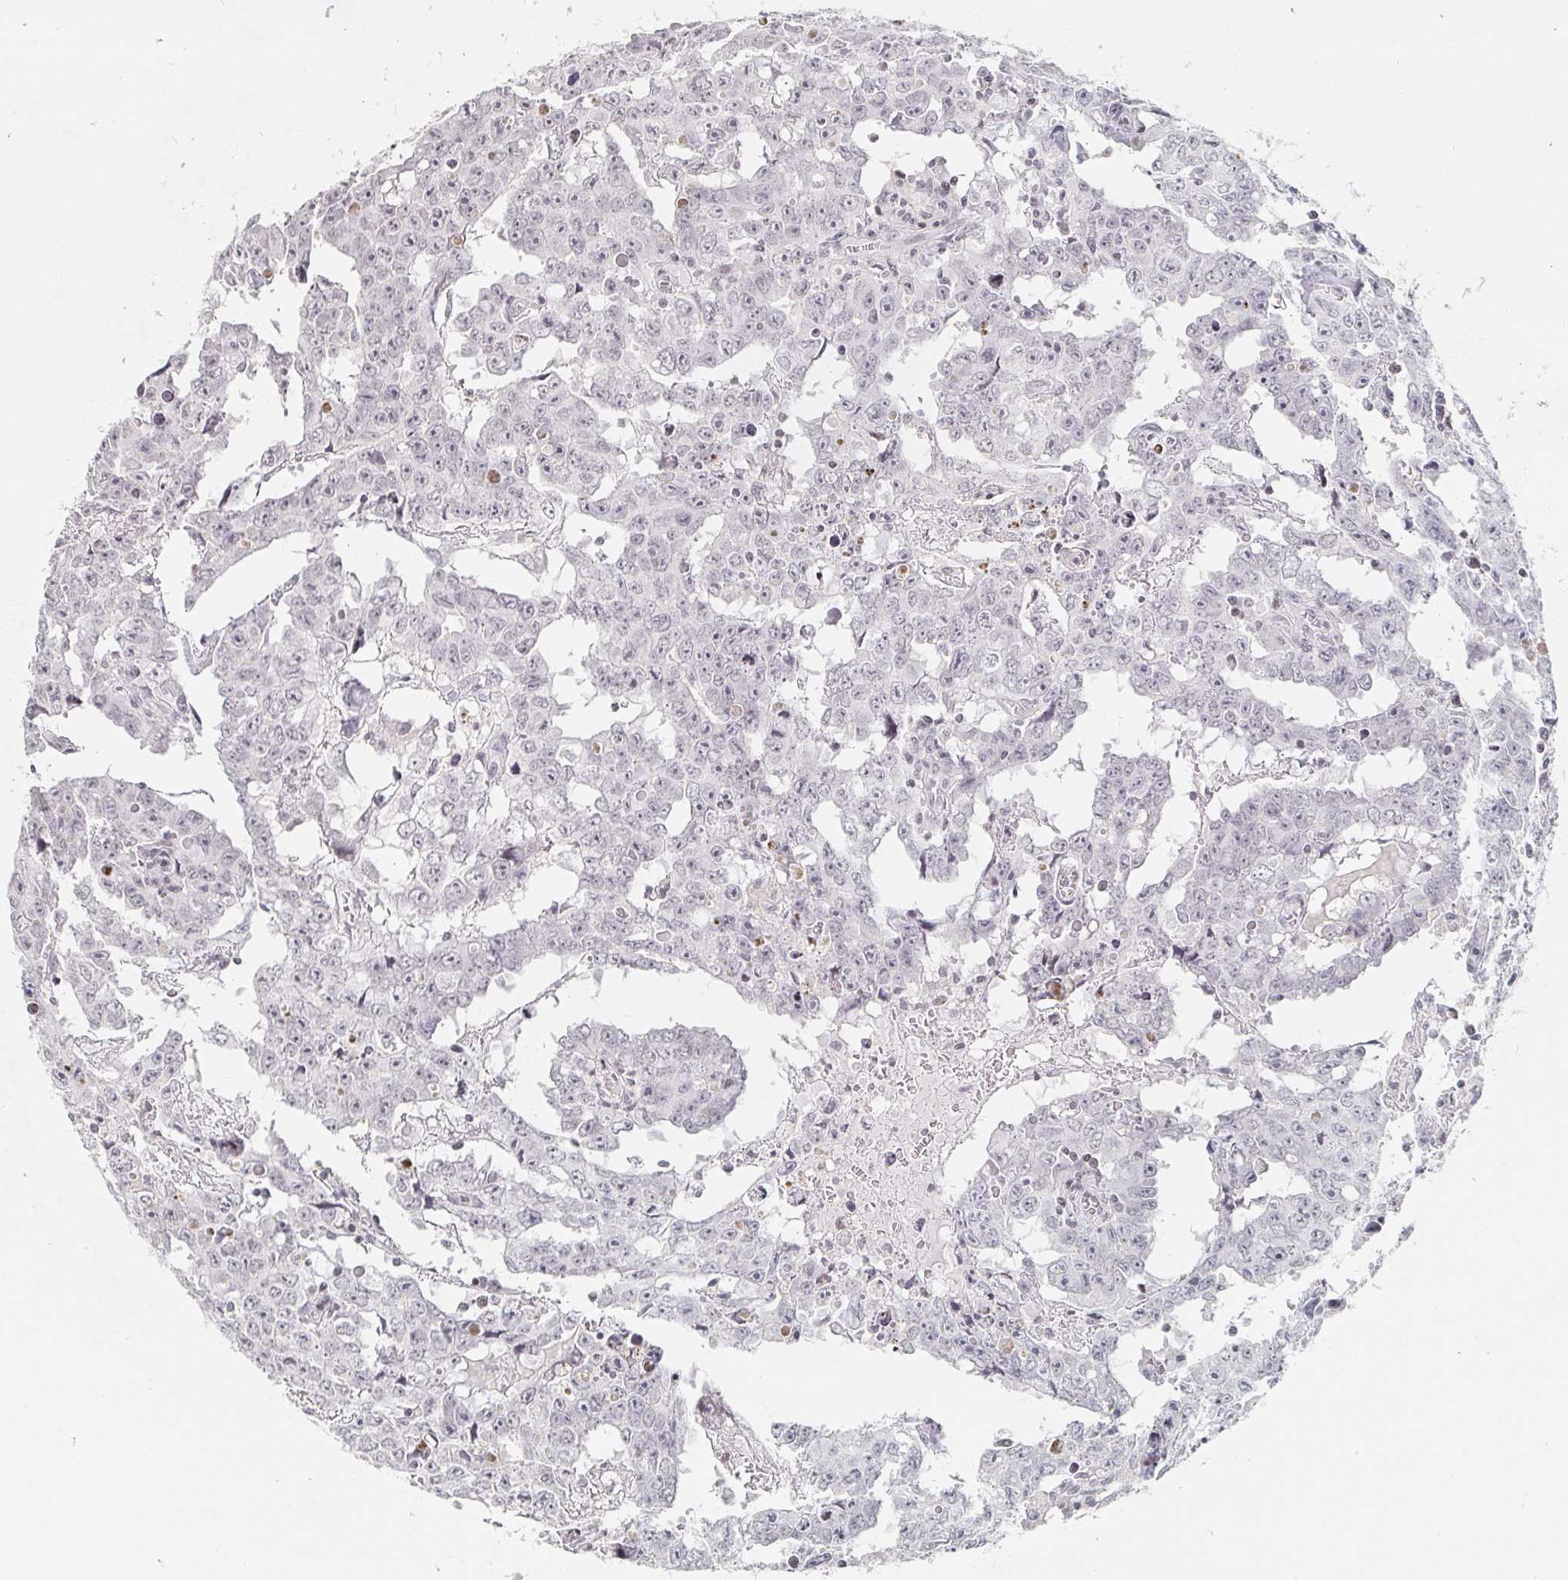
{"staining": {"intensity": "negative", "quantity": "none", "location": "none"}, "tissue": "testis cancer", "cell_type": "Tumor cells", "image_type": "cancer", "snomed": [{"axis": "morphology", "description": "Carcinoma, Embryonal, NOS"}, {"axis": "topography", "description": "Testis"}], "caption": "The immunohistochemistry (IHC) histopathology image has no significant positivity in tumor cells of testis cancer tissue. (Stains: DAB (3,3'-diaminobenzidine) immunohistochemistry (IHC) with hematoxylin counter stain, Microscopy: brightfield microscopy at high magnification).", "gene": "NME9", "patient": {"sex": "male", "age": 22}}